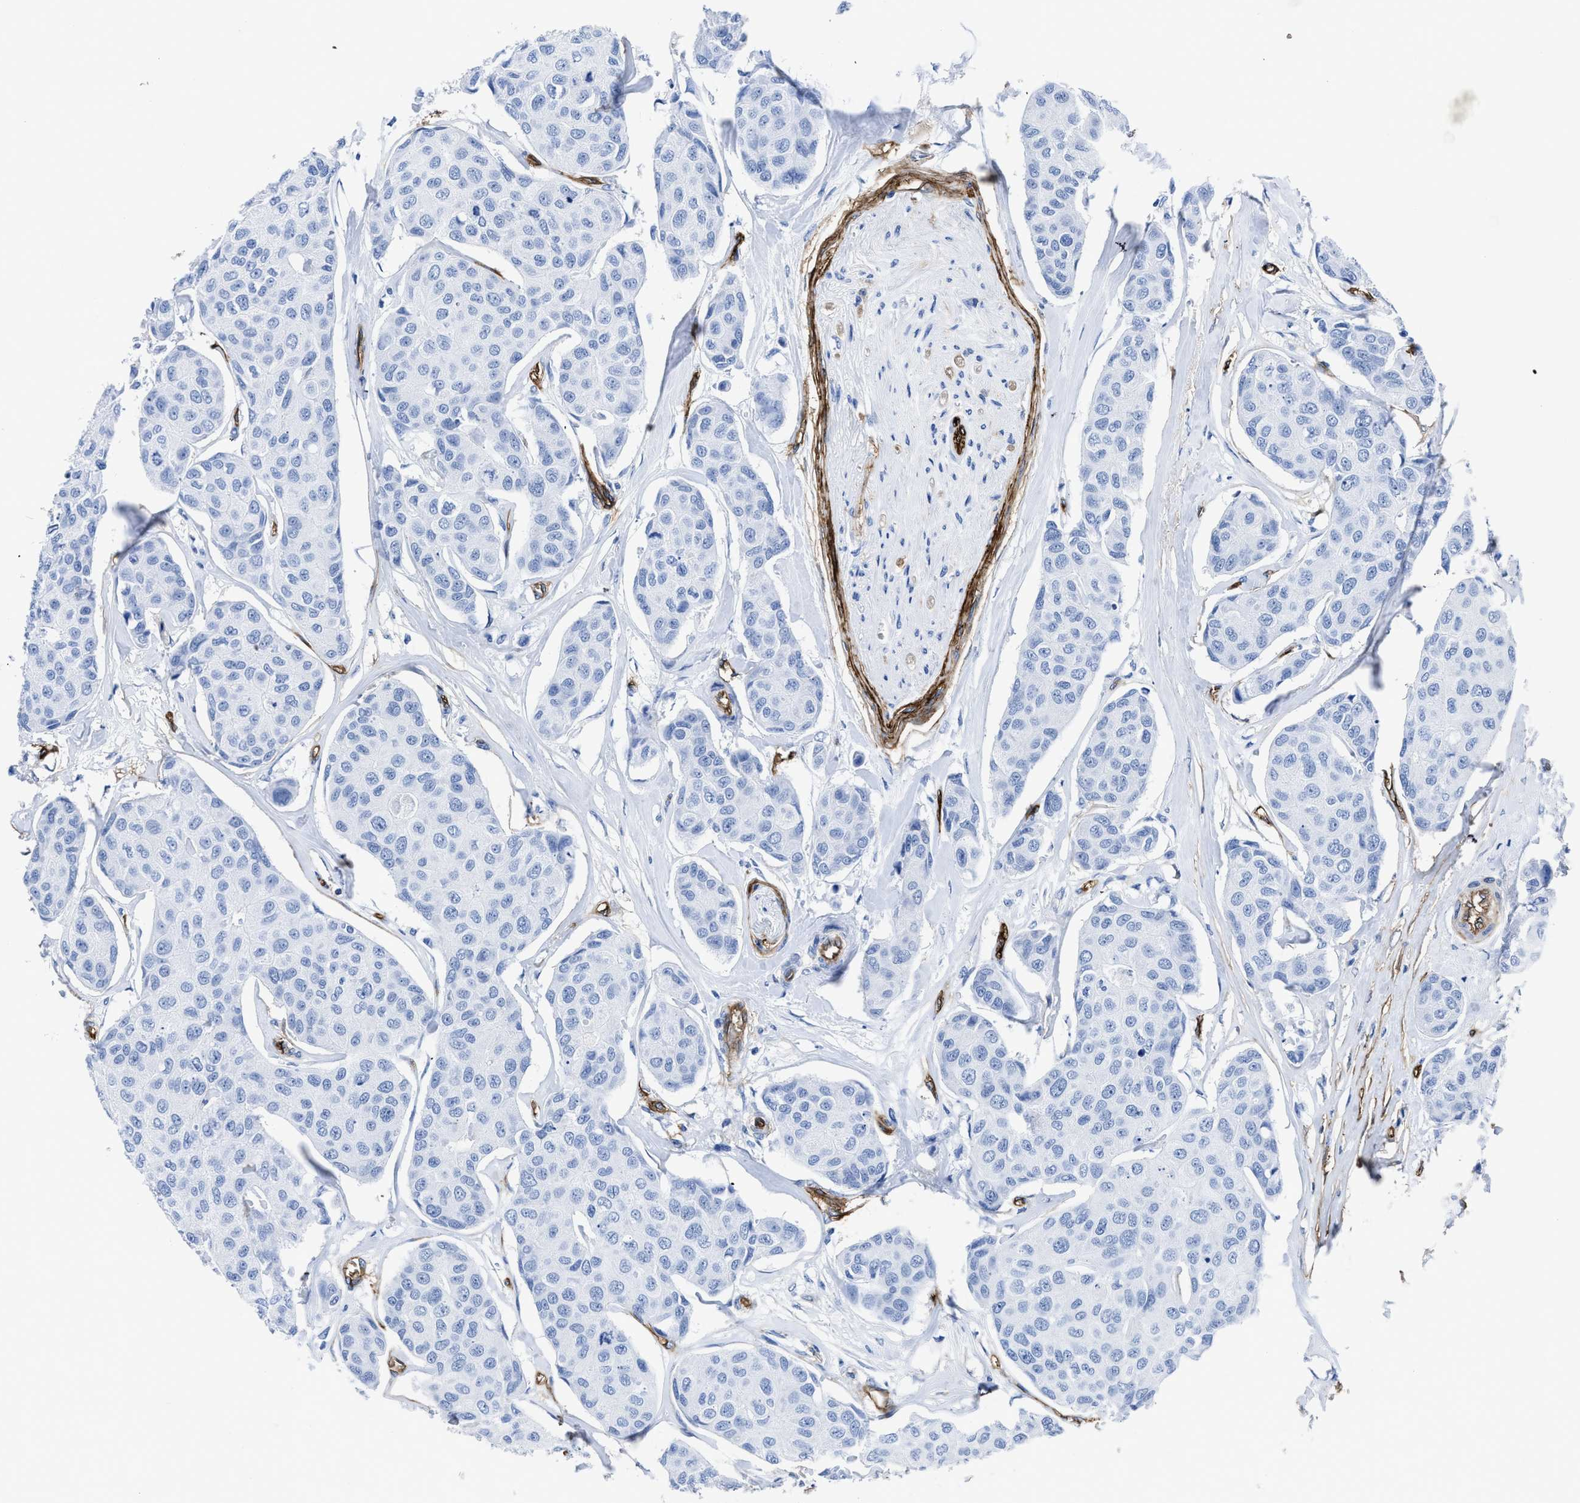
{"staining": {"intensity": "negative", "quantity": "none", "location": "none"}, "tissue": "breast cancer", "cell_type": "Tumor cells", "image_type": "cancer", "snomed": [{"axis": "morphology", "description": "Duct carcinoma"}, {"axis": "topography", "description": "Breast"}], "caption": "This is a histopathology image of IHC staining of invasive ductal carcinoma (breast), which shows no positivity in tumor cells.", "gene": "AQP1", "patient": {"sex": "female", "age": 80}}